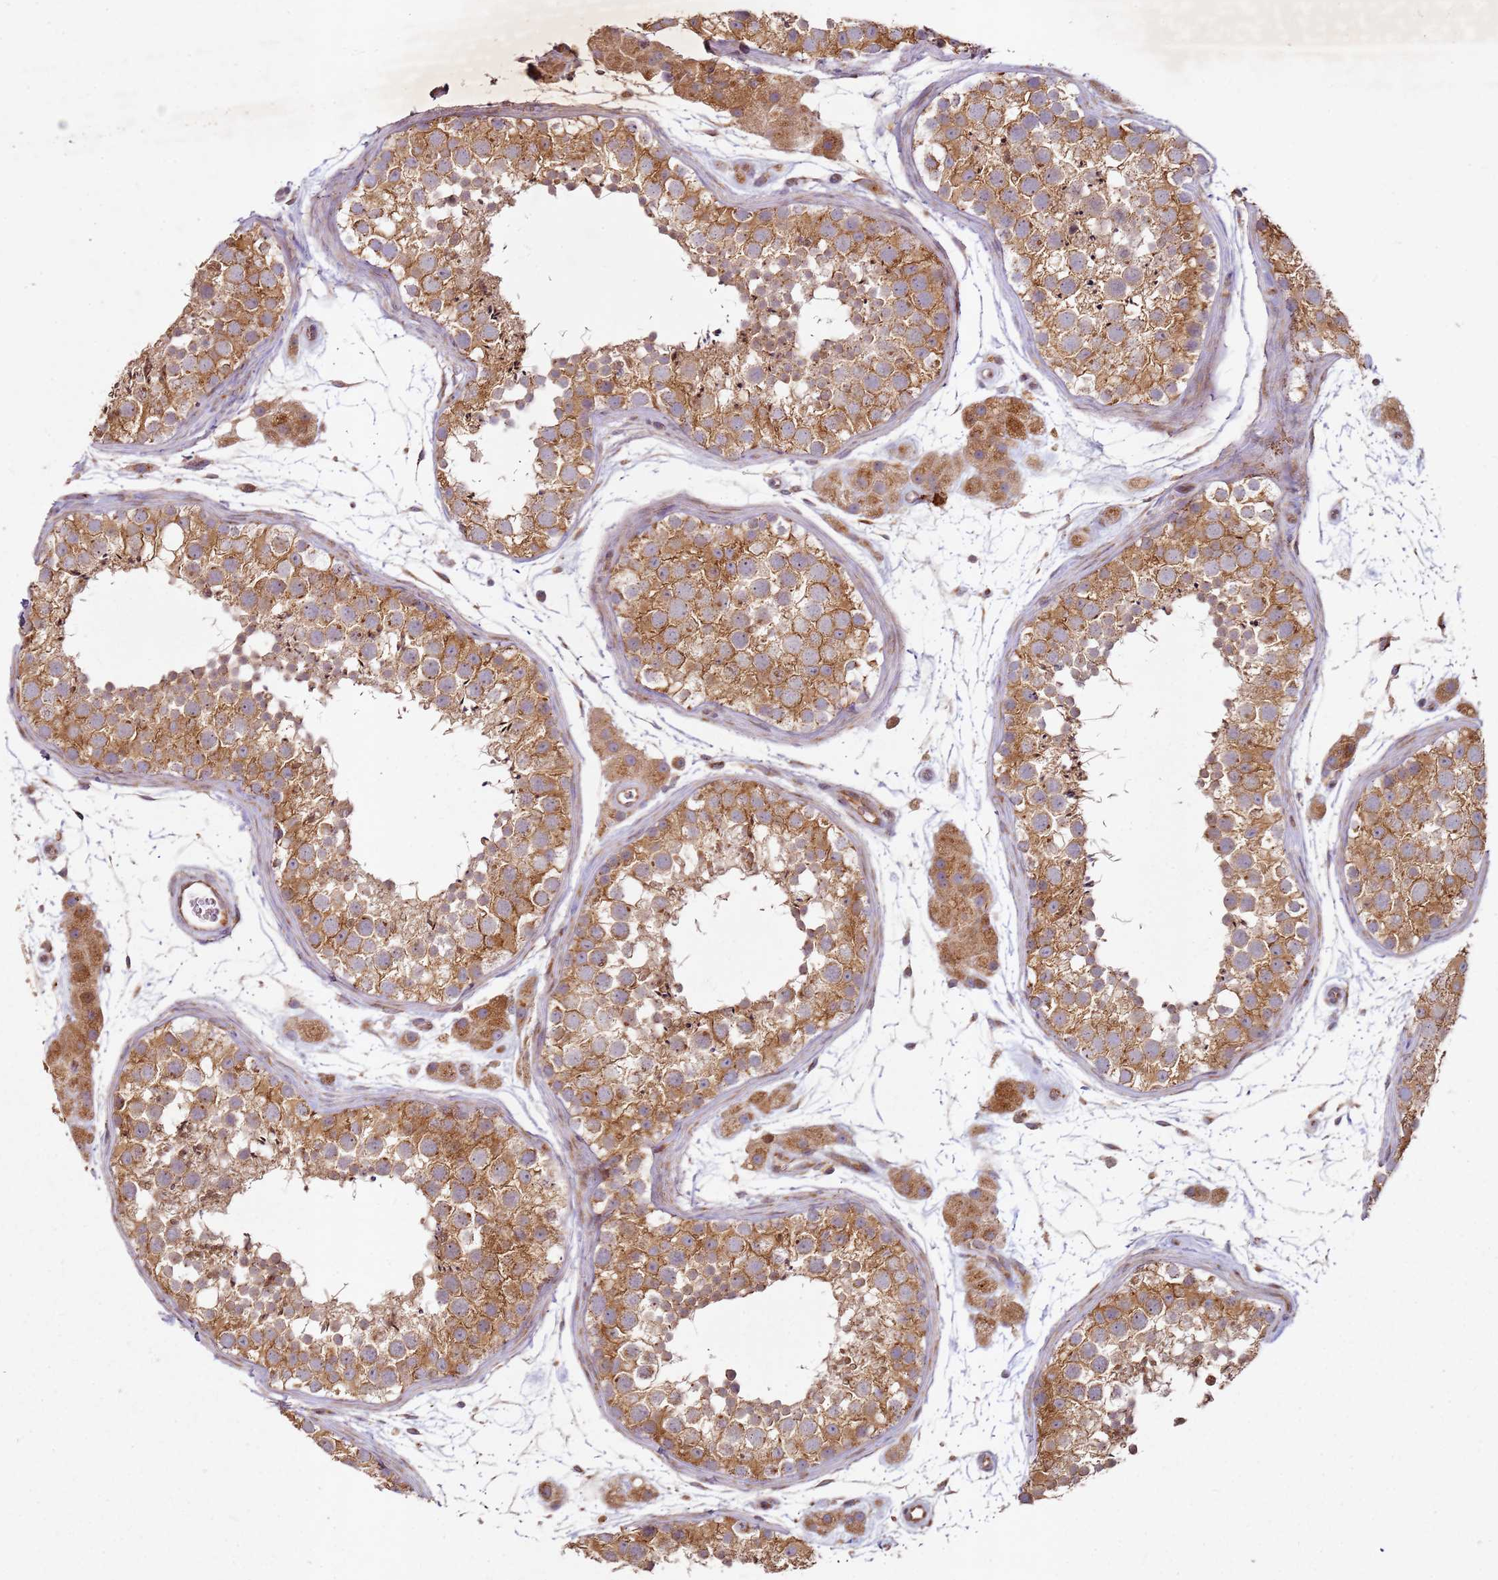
{"staining": {"intensity": "moderate", "quantity": ">75%", "location": "cytoplasmic/membranous"}, "tissue": "testis", "cell_type": "Cells in seminiferous ducts", "image_type": "normal", "snomed": [{"axis": "morphology", "description": "Normal tissue, NOS"}, {"axis": "topography", "description": "Testis"}], "caption": "Immunohistochemistry (DAB) staining of unremarkable testis reveals moderate cytoplasmic/membranous protein staining in about >75% of cells in seminiferous ducts.", "gene": "ARFRP1", "patient": {"sex": "male", "age": 41}}